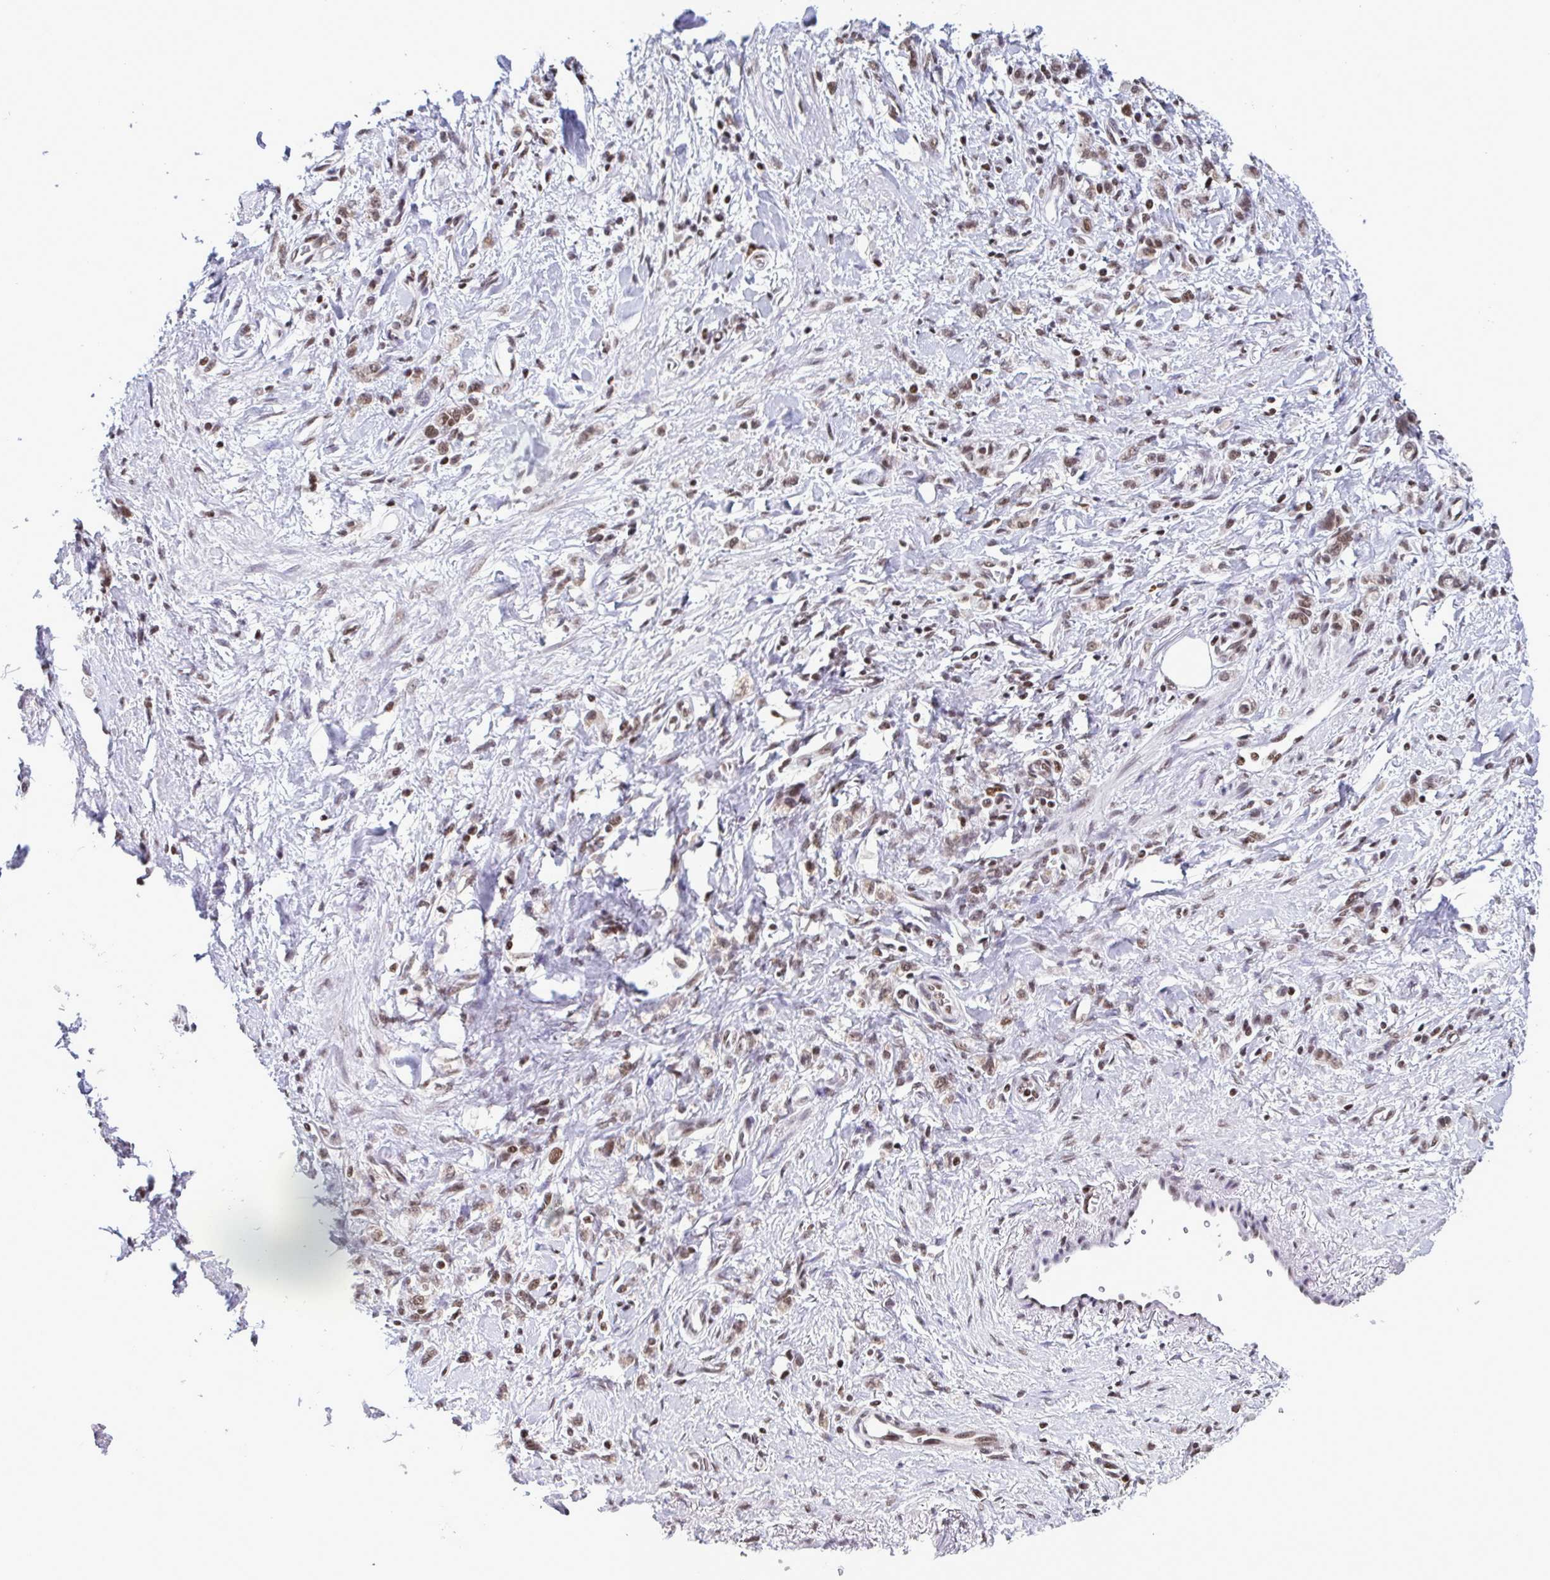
{"staining": {"intensity": "moderate", "quantity": ">75%", "location": "nuclear"}, "tissue": "stomach cancer", "cell_type": "Tumor cells", "image_type": "cancer", "snomed": [{"axis": "morphology", "description": "Adenocarcinoma, NOS"}, {"axis": "topography", "description": "Stomach"}], "caption": "Moderate nuclear expression is appreciated in approximately >75% of tumor cells in adenocarcinoma (stomach).", "gene": "TIMM21", "patient": {"sex": "male", "age": 77}}